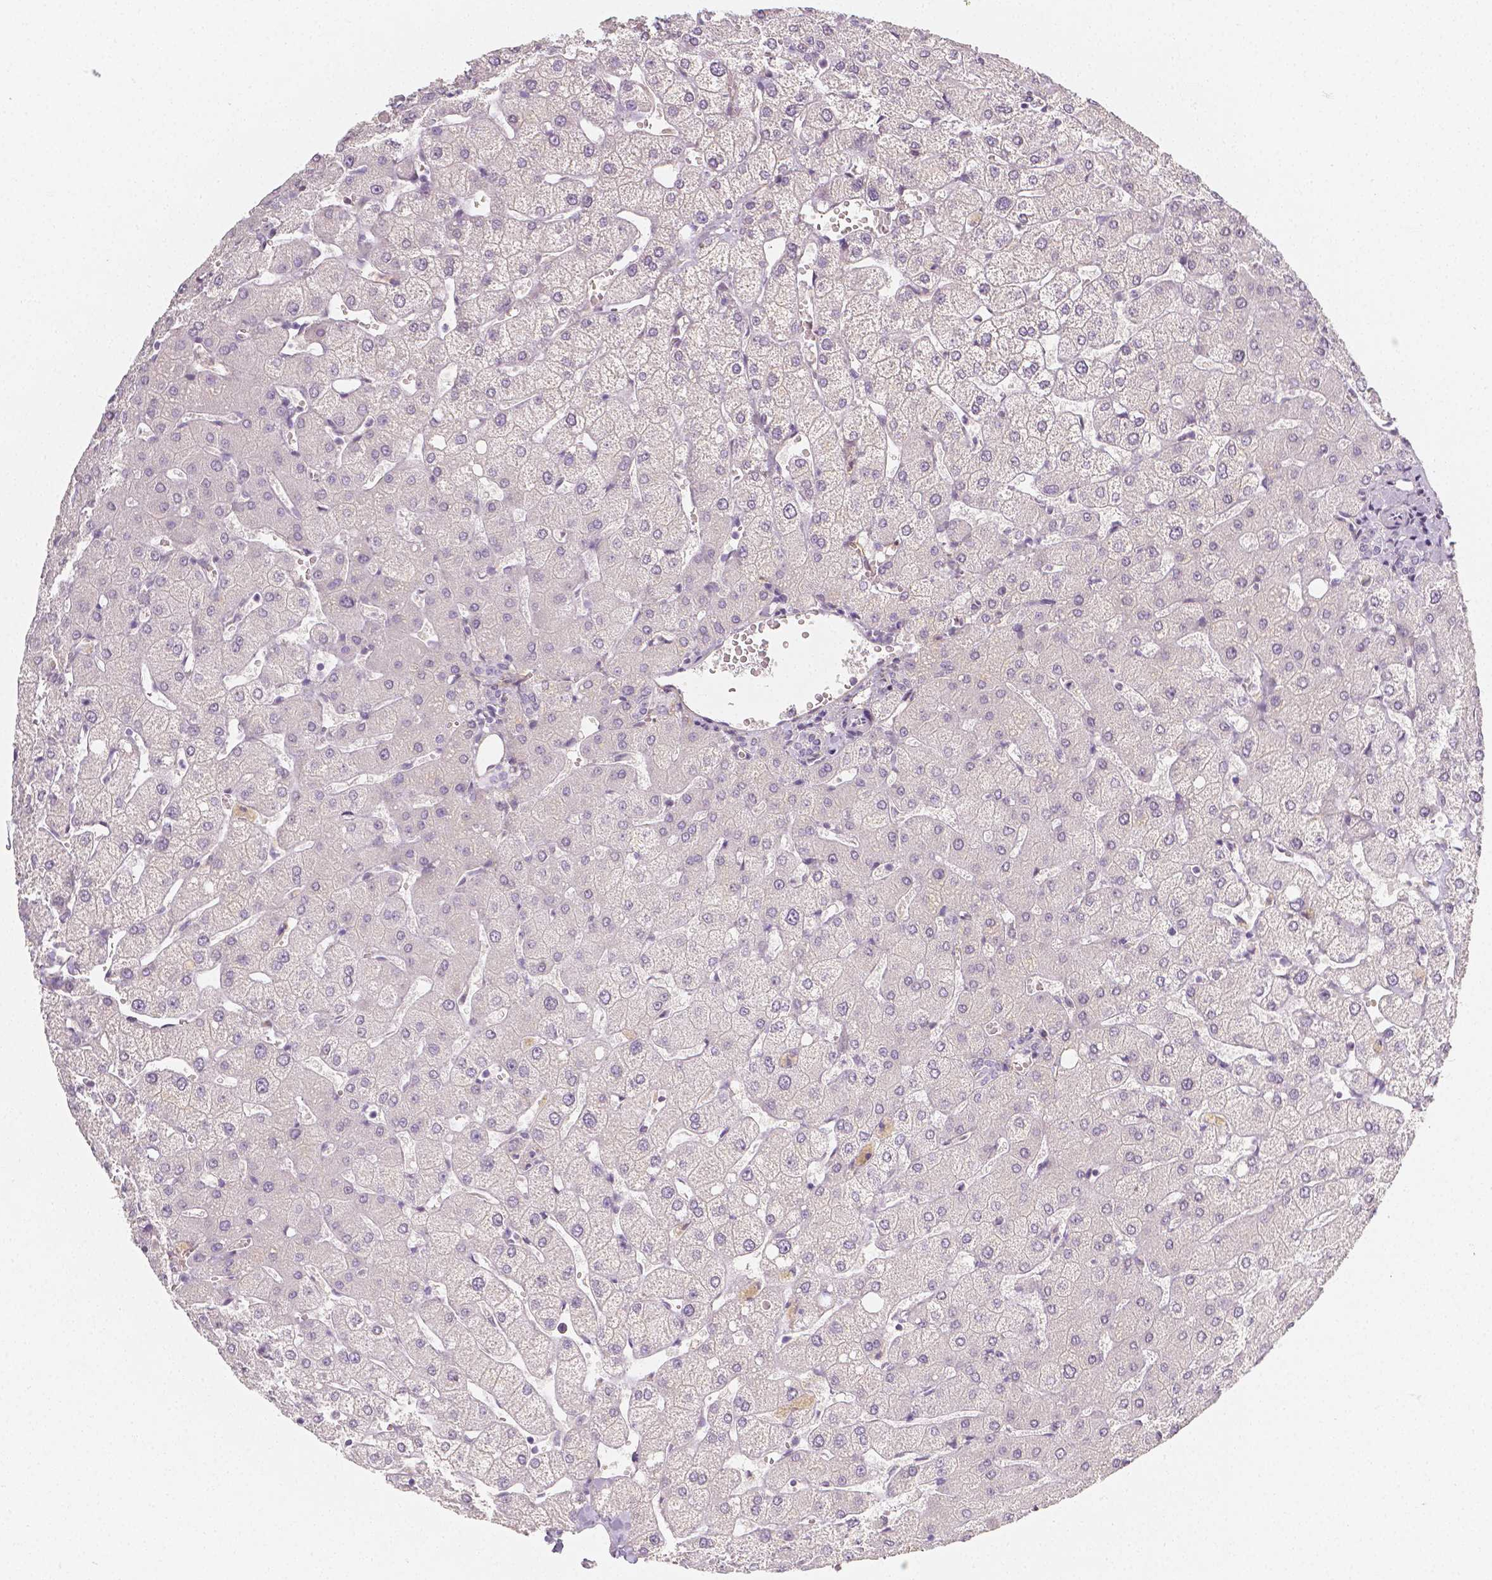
{"staining": {"intensity": "negative", "quantity": "none", "location": "none"}, "tissue": "liver", "cell_type": "Cholangiocytes", "image_type": "normal", "snomed": [{"axis": "morphology", "description": "Normal tissue, NOS"}, {"axis": "topography", "description": "Liver"}], "caption": "Human liver stained for a protein using immunohistochemistry (IHC) demonstrates no staining in cholangiocytes.", "gene": "THY1", "patient": {"sex": "female", "age": 54}}